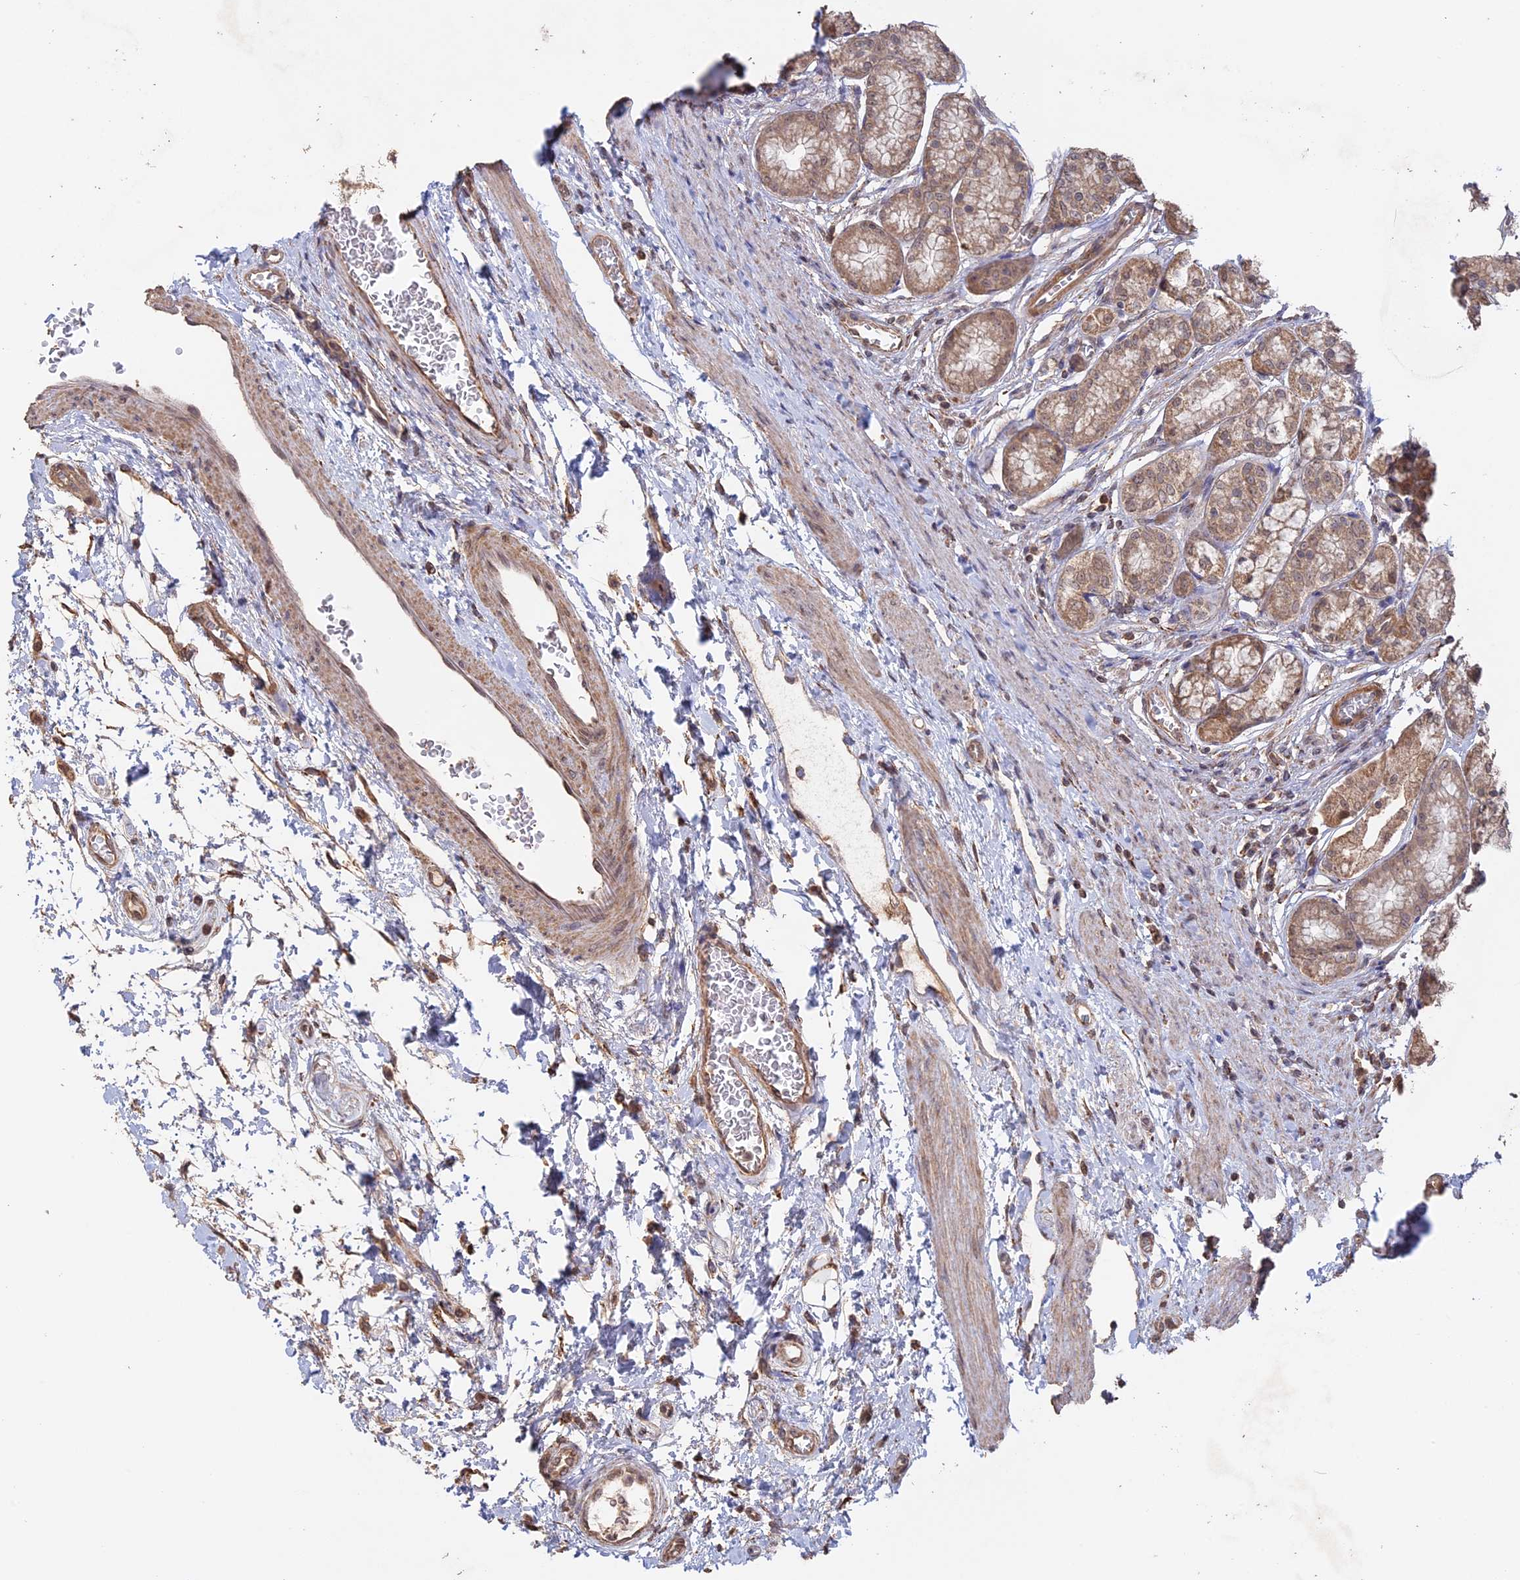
{"staining": {"intensity": "moderate", "quantity": ">75%", "location": "cytoplasmic/membranous,nuclear"}, "tissue": "stomach", "cell_type": "Glandular cells", "image_type": "normal", "snomed": [{"axis": "morphology", "description": "Normal tissue, NOS"}, {"axis": "morphology", "description": "Adenocarcinoma, NOS"}, {"axis": "morphology", "description": "Adenocarcinoma, High grade"}, {"axis": "topography", "description": "Stomach, upper"}, {"axis": "topography", "description": "Stomach"}], "caption": "Moderate cytoplasmic/membranous,nuclear protein expression is seen in about >75% of glandular cells in stomach. The staining was performed using DAB (3,3'-diaminobenzidine), with brown indicating positive protein expression. Nuclei are stained blue with hematoxylin.", "gene": "FAM210B", "patient": {"sex": "female", "age": 65}}